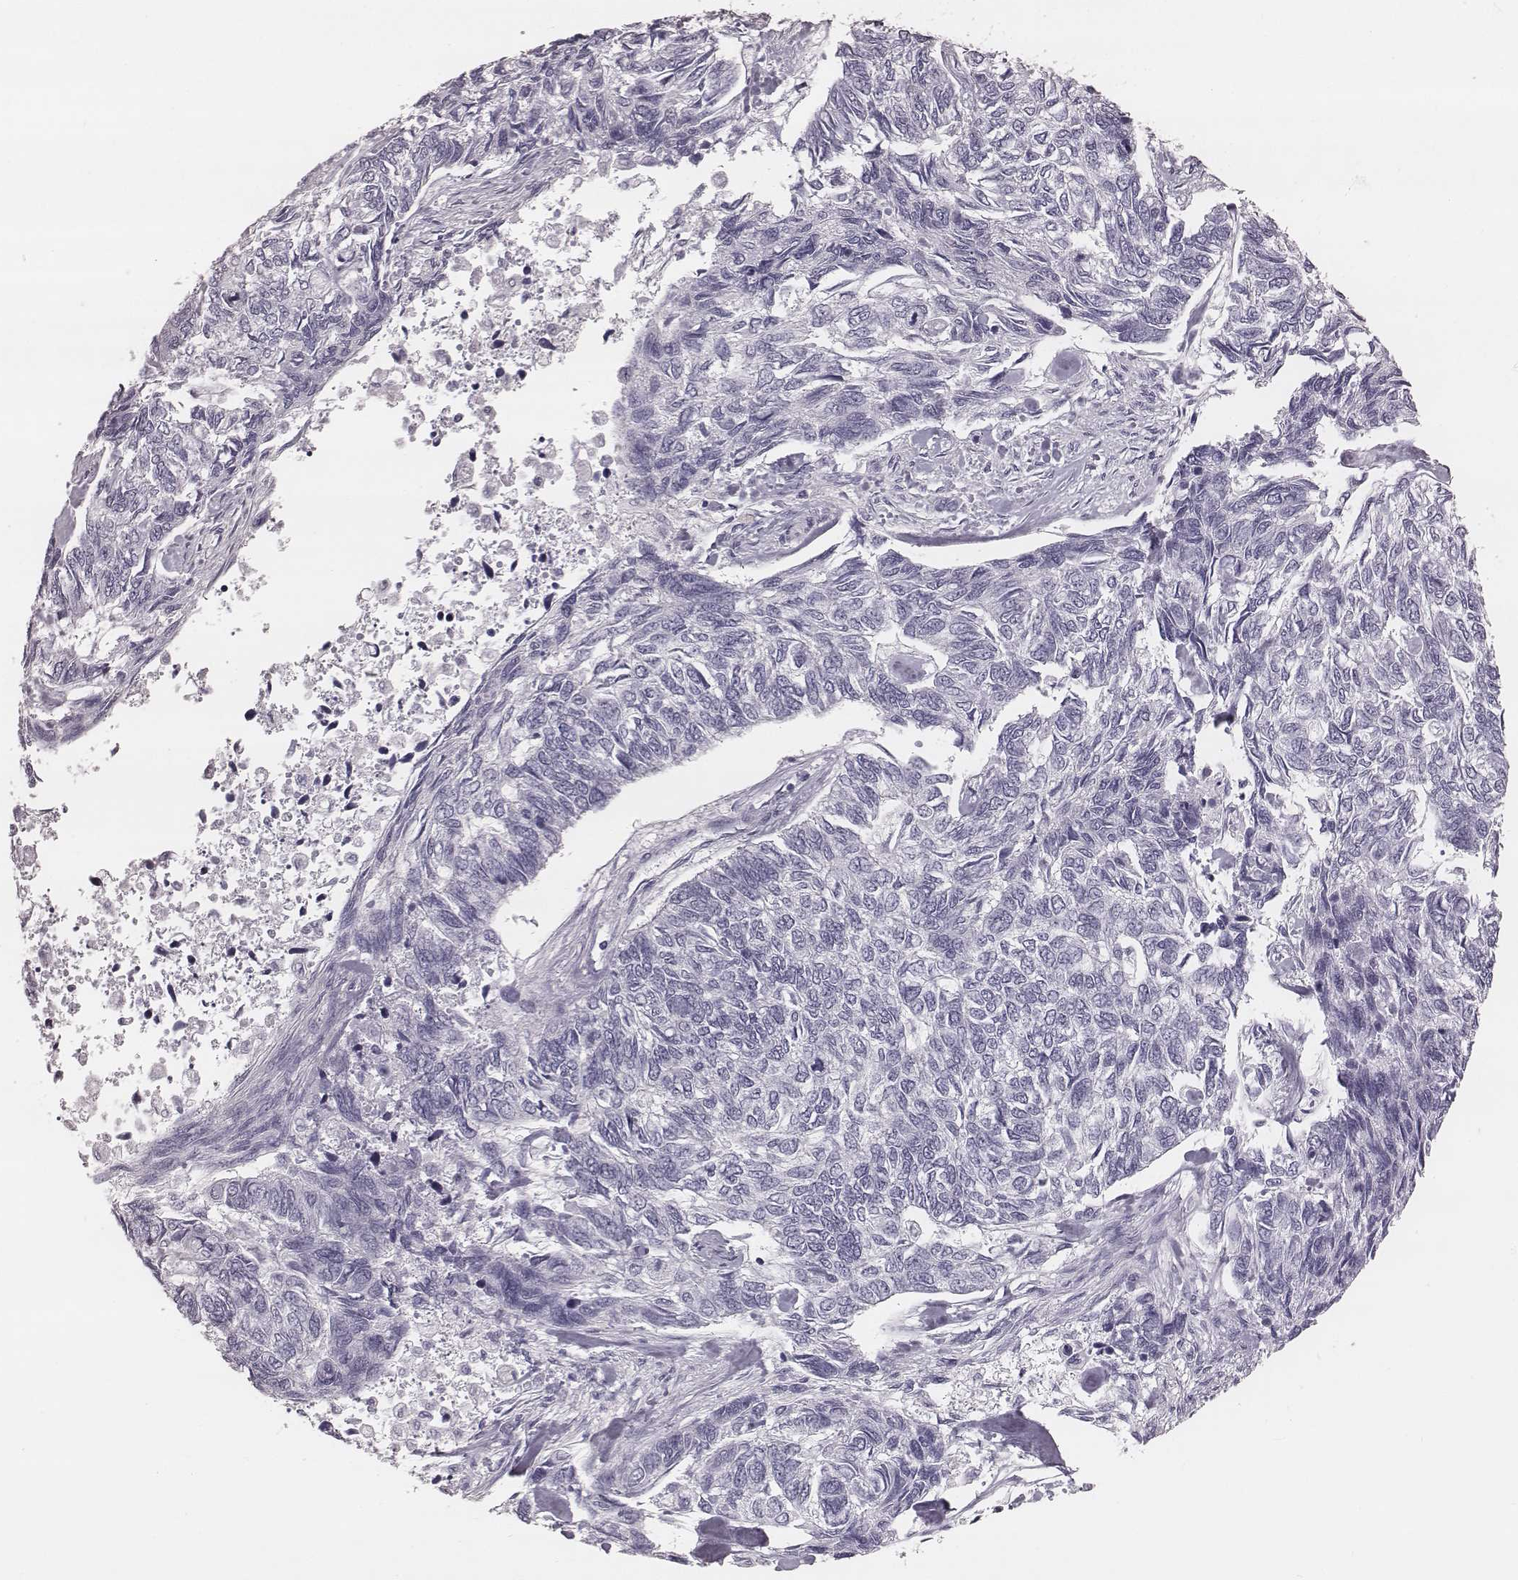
{"staining": {"intensity": "negative", "quantity": "none", "location": "none"}, "tissue": "skin cancer", "cell_type": "Tumor cells", "image_type": "cancer", "snomed": [{"axis": "morphology", "description": "Basal cell carcinoma"}, {"axis": "topography", "description": "Skin"}], "caption": "IHC photomicrograph of human skin basal cell carcinoma stained for a protein (brown), which demonstrates no expression in tumor cells.", "gene": "KRT74", "patient": {"sex": "female", "age": 65}}